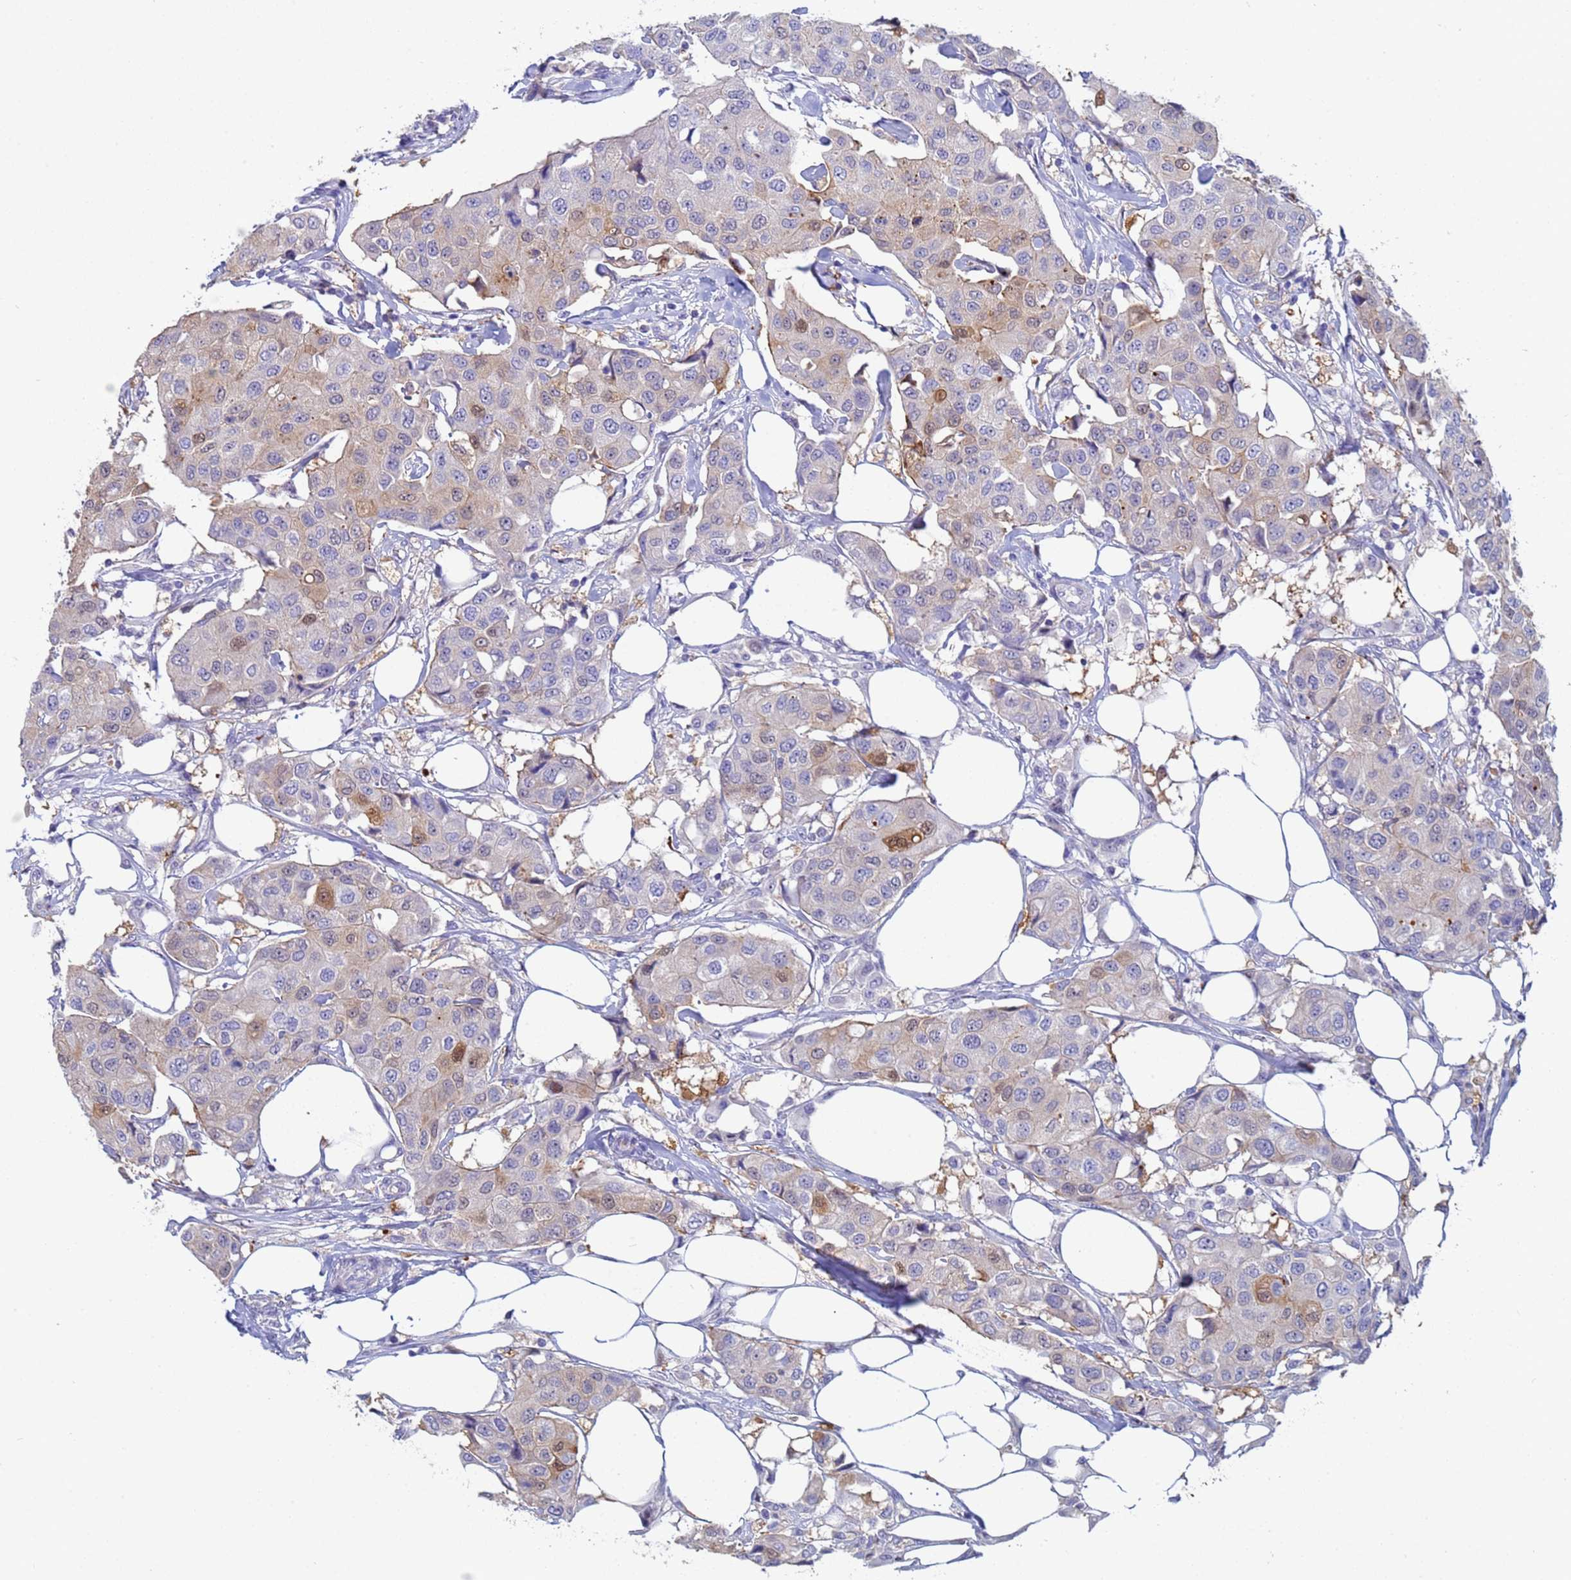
{"staining": {"intensity": "moderate", "quantity": "<25%", "location": "cytoplasmic/membranous,nuclear"}, "tissue": "breast cancer", "cell_type": "Tumor cells", "image_type": "cancer", "snomed": [{"axis": "morphology", "description": "Duct carcinoma"}, {"axis": "topography", "description": "Breast"}], "caption": "Immunohistochemical staining of human breast cancer (invasive ductal carcinoma) displays moderate cytoplasmic/membranous and nuclear protein expression in about <25% of tumor cells. The staining was performed using DAB (3,3'-diaminobenzidine), with brown indicating positive protein expression. Nuclei are stained blue with hematoxylin.", "gene": "PPP6R1", "patient": {"sex": "female", "age": 80}}